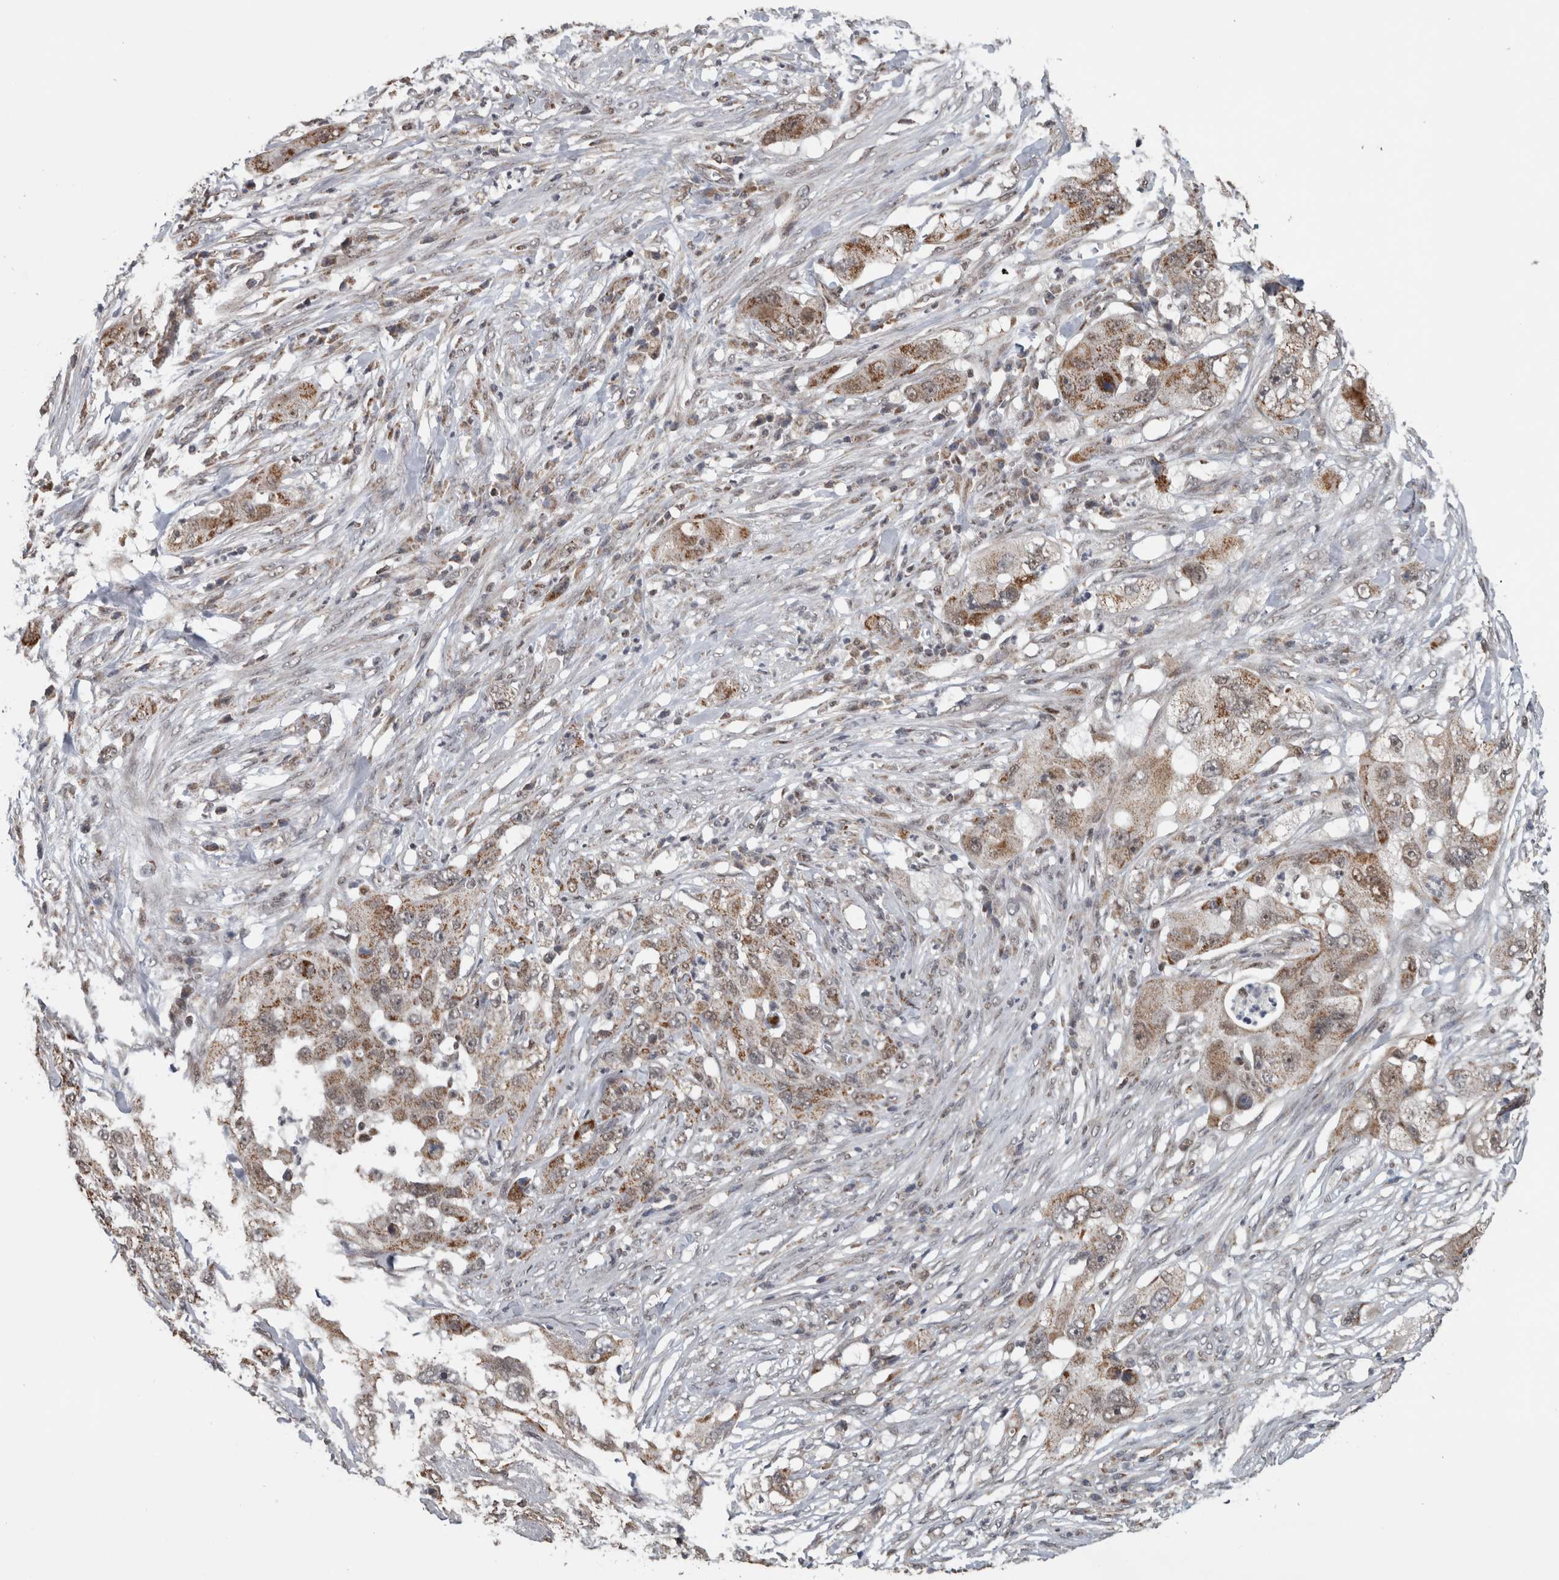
{"staining": {"intensity": "weak", "quantity": ">75%", "location": "cytoplasmic/membranous"}, "tissue": "pancreatic cancer", "cell_type": "Tumor cells", "image_type": "cancer", "snomed": [{"axis": "morphology", "description": "Adenocarcinoma, NOS"}, {"axis": "topography", "description": "Pancreas"}], "caption": "IHC of adenocarcinoma (pancreatic) reveals low levels of weak cytoplasmic/membranous positivity in about >75% of tumor cells.", "gene": "OR2K2", "patient": {"sex": "female", "age": 78}}